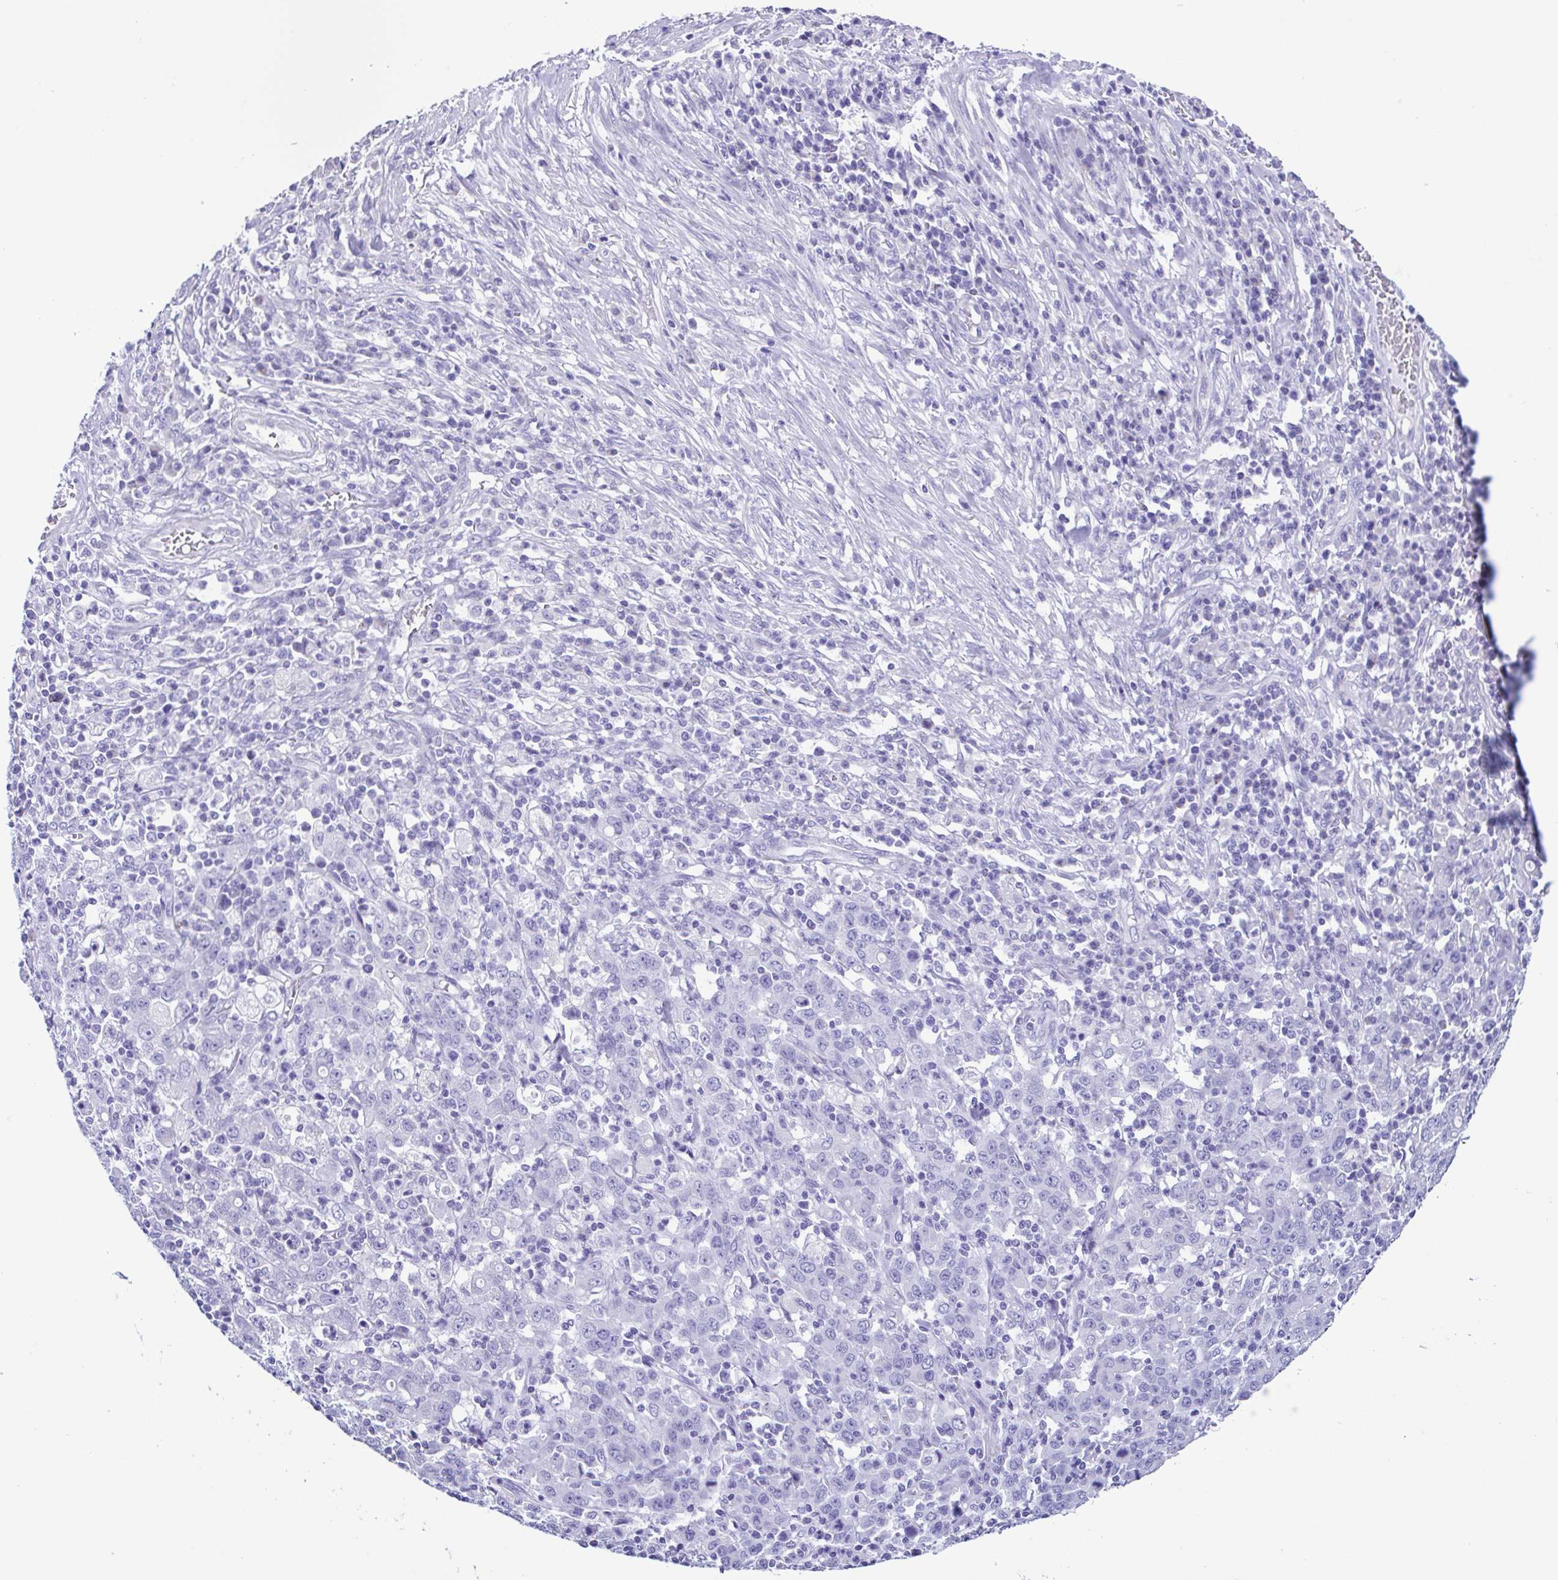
{"staining": {"intensity": "negative", "quantity": "none", "location": "none"}, "tissue": "stomach cancer", "cell_type": "Tumor cells", "image_type": "cancer", "snomed": [{"axis": "morphology", "description": "Adenocarcinoma, NOS"}, {"axis": "topography", "description": "Stomach, upper"}], "caption": "Micrograph shows no protein positivity in tumor cells of stomach cancer tissue. (Stains: DAB (3,3'-diaminobenzidine) immunohistochemistry (IHC) with hematoxylin counter stain, Microscopy: brightfield microscopy at high magnification).", "gene": "ACTRT3", "patient": {"sex": "male", "age": 69}}